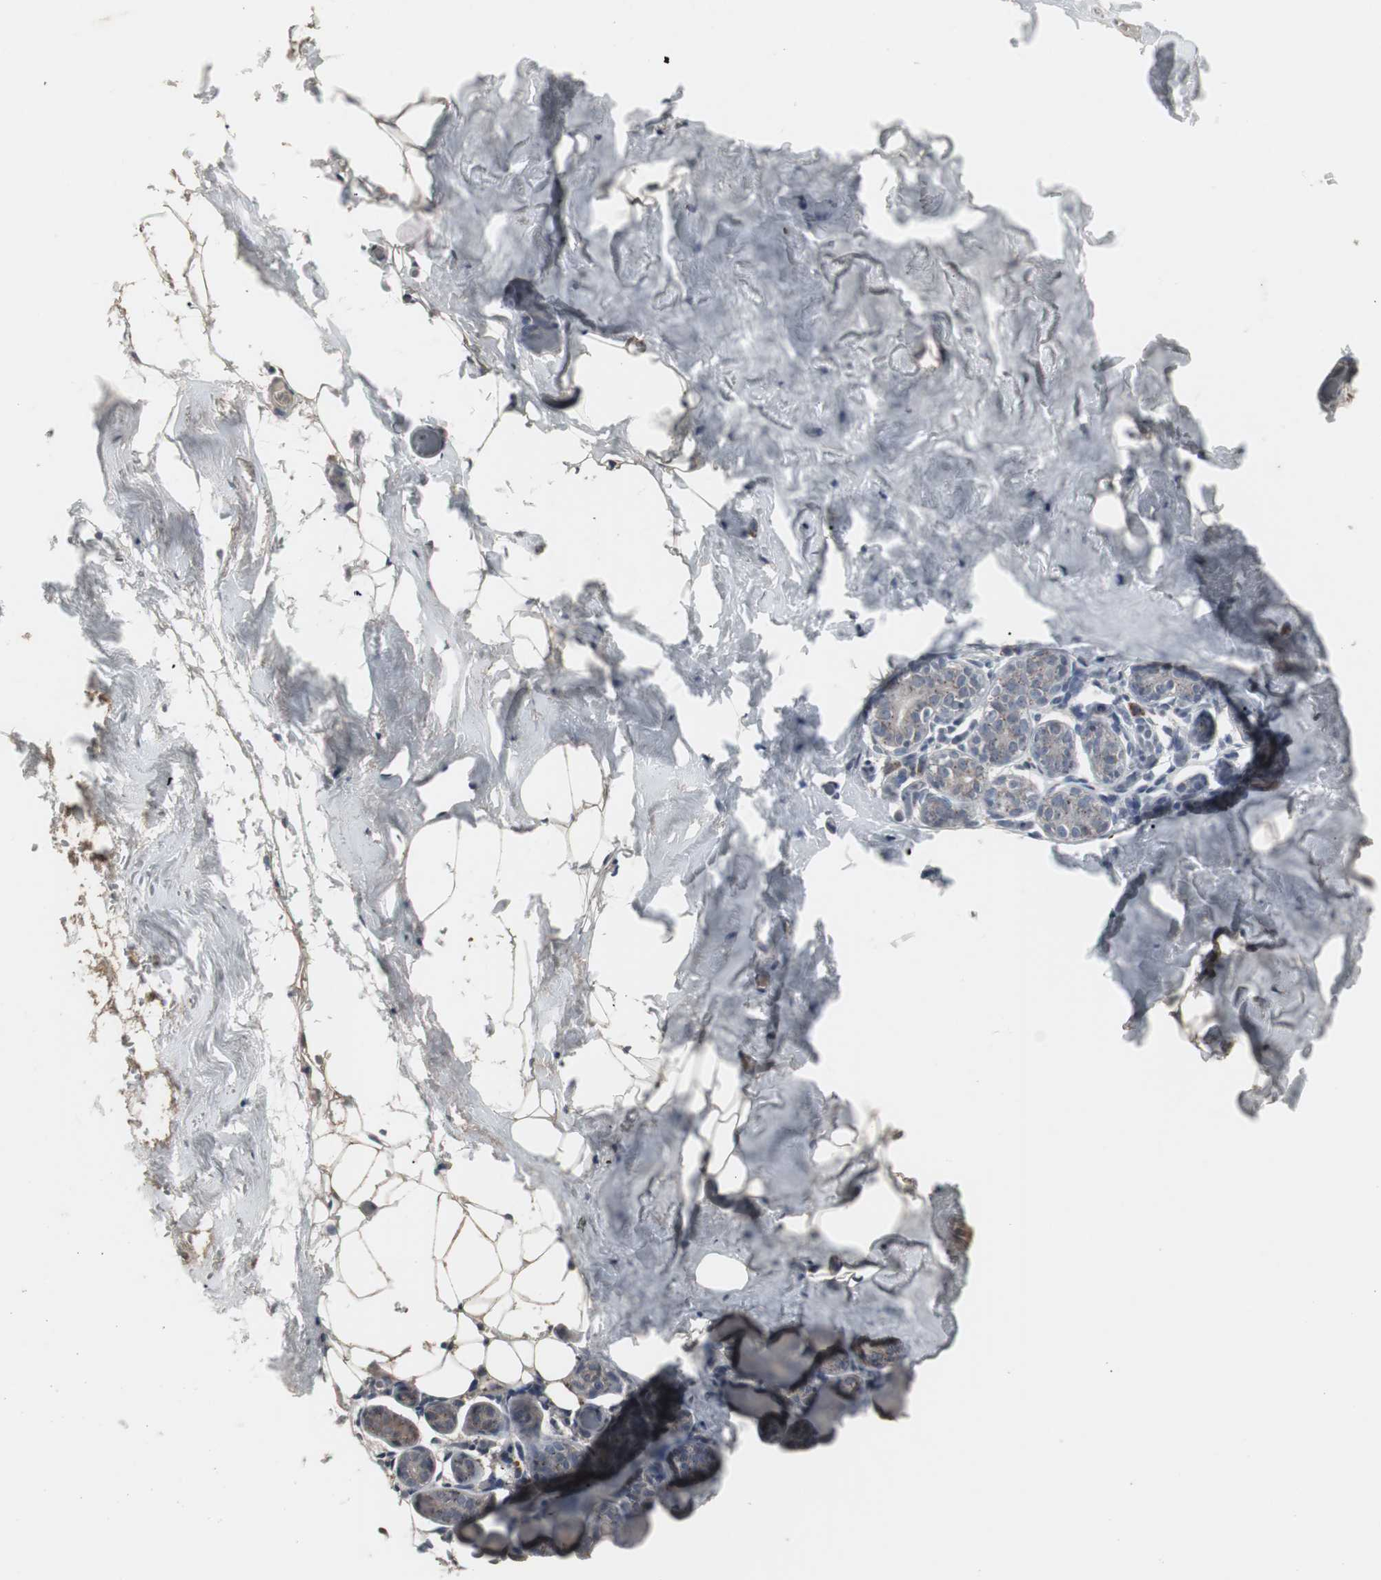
{"staining": {"intensity": "weak", "quantity": "<25%", "location": "cytoplasmic/membranous"}, "tissue": "breast", "cell_type": "Adipocytes", "image_type": "normal", "snomed": [{"axis": "morphology", "description": "Normal tissue, NOS"}, {"axis": "topography", "description": "Breast"}, {"axis": "topography", "description": "Soft tissue"}], "caption": "Unremarkable breast was stained to show a protein in brown. There is no significant staining in adipocytes.", "gene": "ACAA1", "patient": {"sex": "female", "age": 75}}